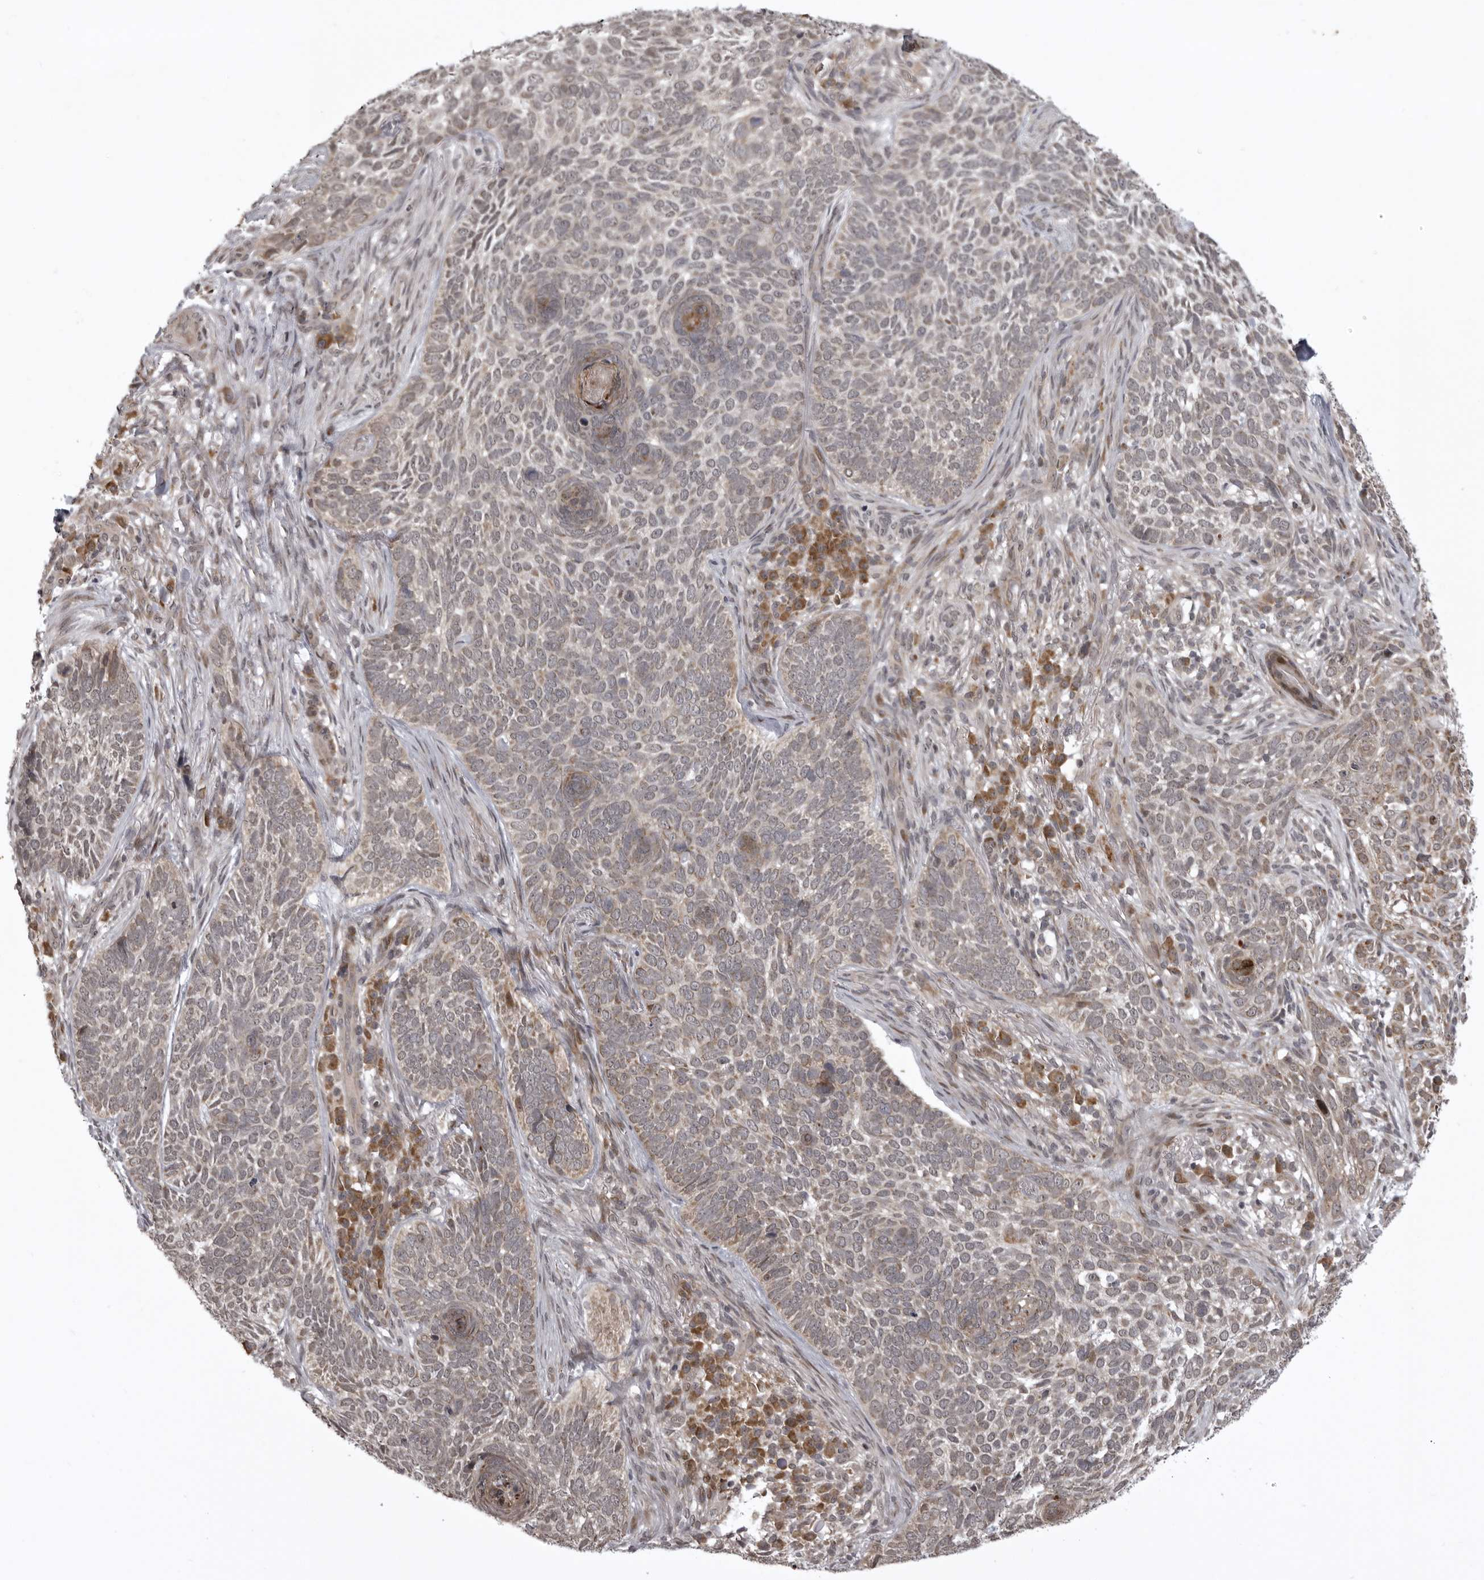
{"staining": {"intensity": "weak", "quantity": "25%-75%", "location": "cytoplasmic/membranous"}, "tissue": "skin cancer", "cell_type": "Tumor cells", "image_type": "cancer", "snomed": [{"axis": "morphology", "description": "Basal cell carcinoma"}, {"axis": "topography", "description": "Skin"}], "caption": "Skin cancer (basal cell carcinoma) tissue demonstrates weak cytoplasmic/membranous staining in about 25%-75% of tumor cells, visualized by immunohistochemistry.", "gene": "C1orf109", "patient": {"sex": "female", "age": 64}}